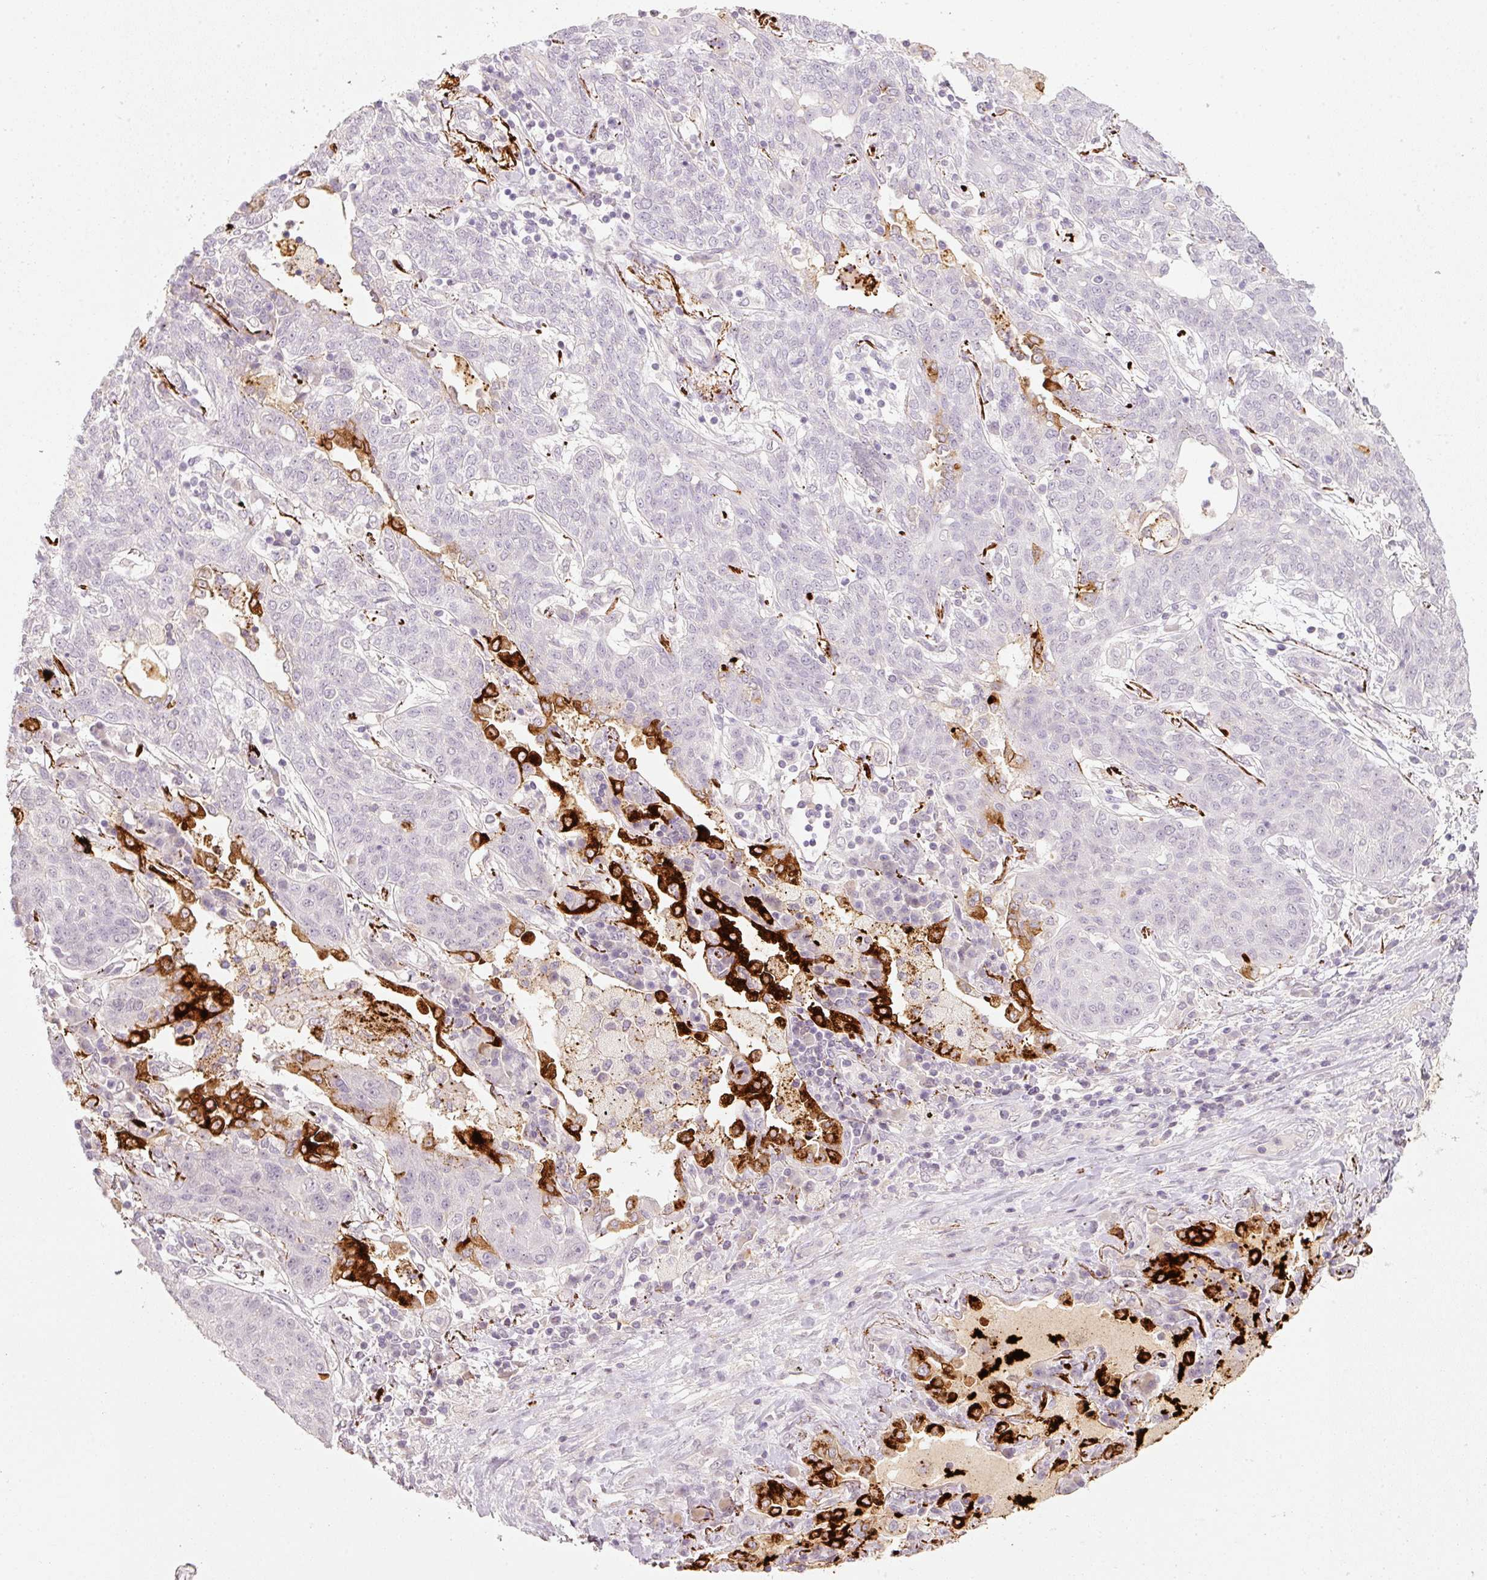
{"staining": {"intensity": "negative", "quantity": "none", "location": "none"}, "tissue": "lung cancer", "cell_type": "Tumor cells", "image_type": "cancer", "snomed": [{"axis": "morphology", "description": "Squamous cell carcinoma, NOS"}, {"axis": "topography", "description": "Lung"}], "caption": "A micrograph of human lung cancer (squamous cell carcinoma) is negative for staining in tumor cells.", "gene": "STEAP1", "patient": {"sex": "female", "age": 70}}